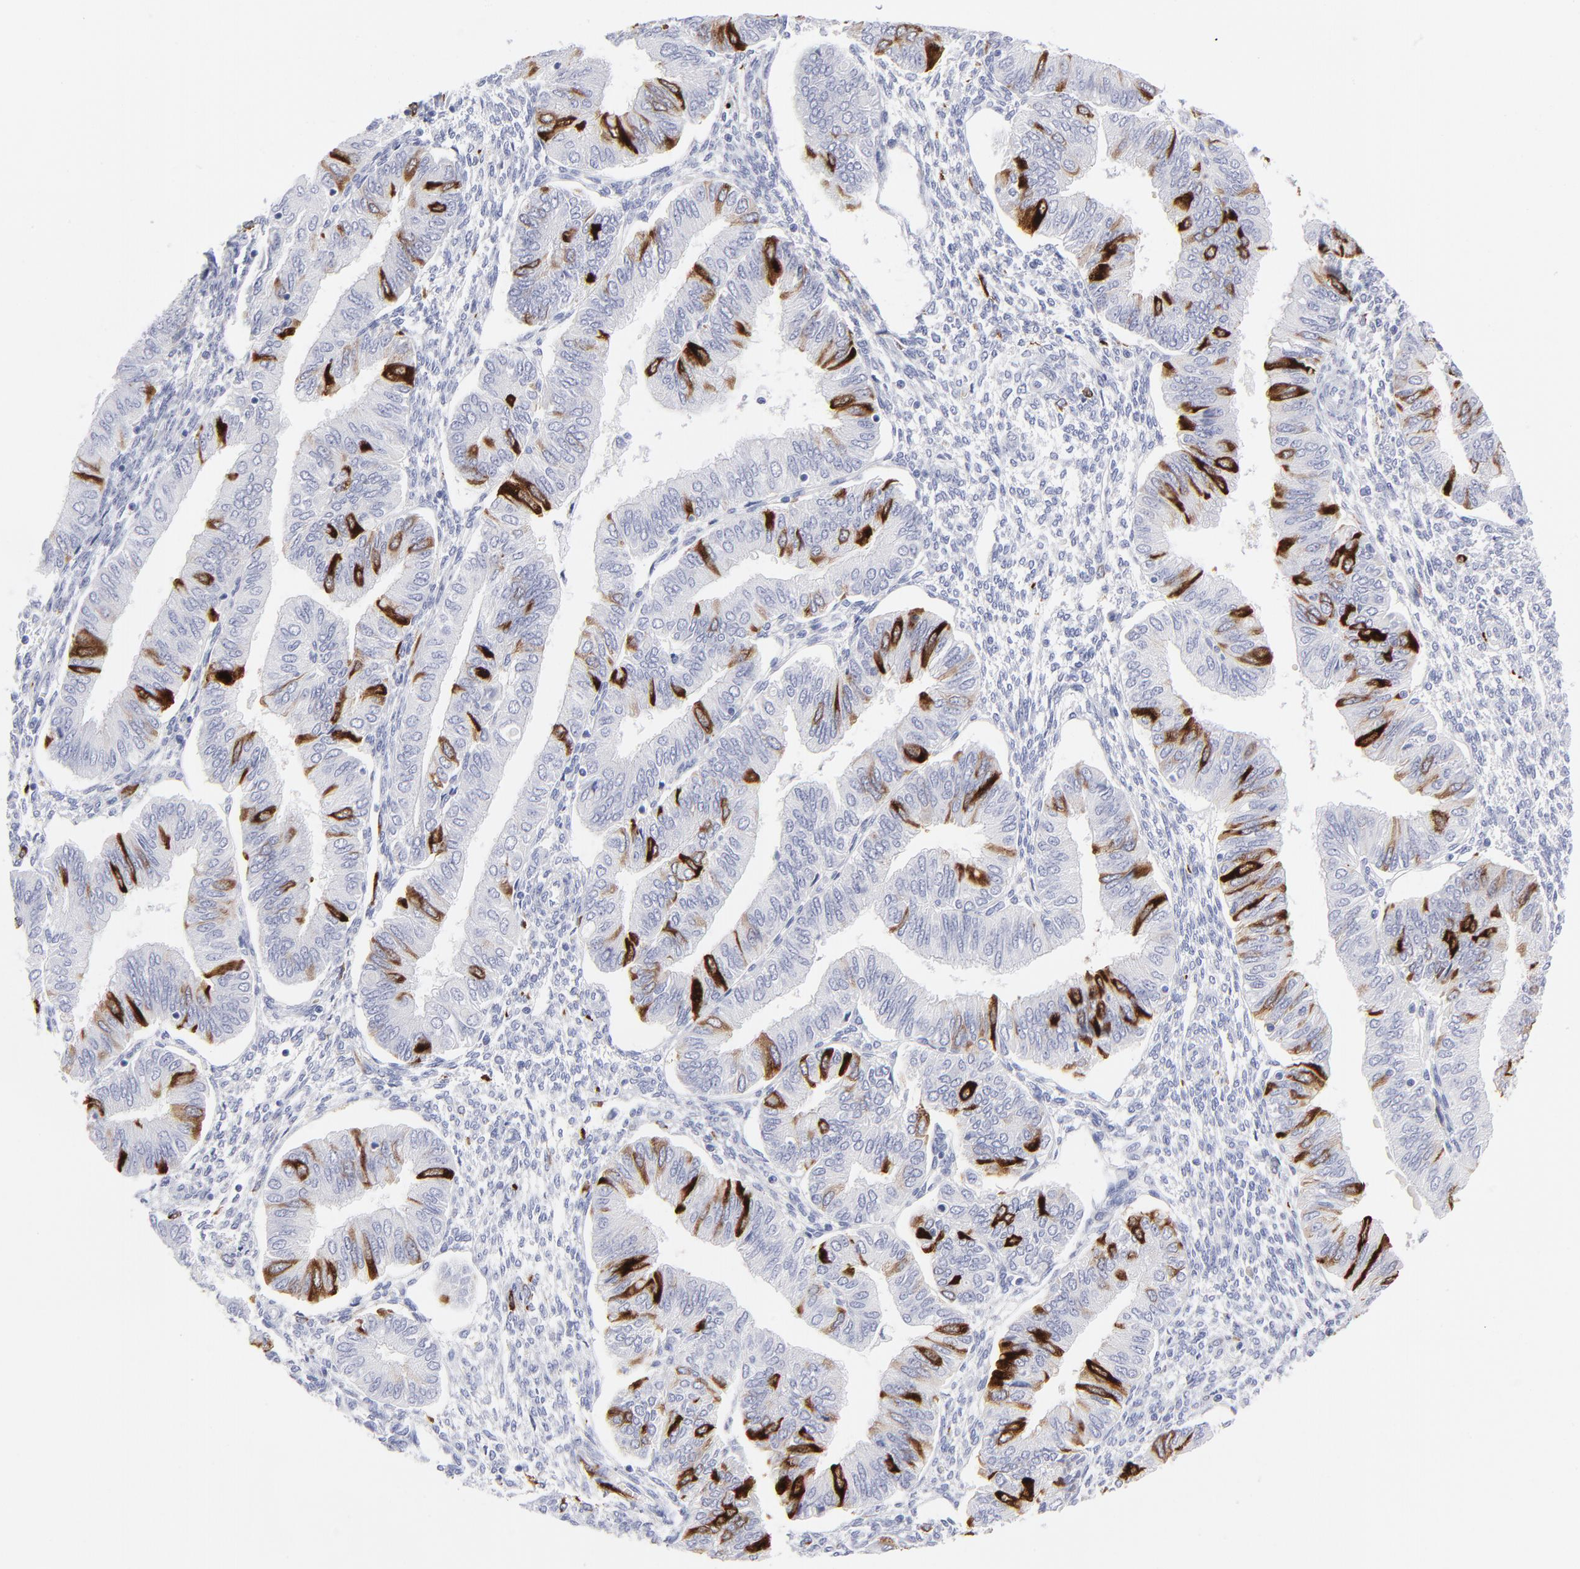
{"staining": {"intensity": "strong", "quantity": "<25%", "location": "cytoplasmic/membranous"}, "tissue": "endometrial cancer", "cell_type": "Tumor cells", "image_type": "cancer", "snomed": [{"axis": "morphology", "description": "Adenocarcinoma, NOS"}, {"axis": "topography", "description": "Endometrium"}], "caption": "High-magnification brightfield microscopy of endometrial cancer stained with DAB (3,3'-diaminobenzidine) (brown) and counterstained with hematoxylin (blue). tumor cells exhibit strong cytoplasmic/membranous expression is seen in approximately<25% of cells.", "gene": "CCNB1", "patient": {"sex": "female", "age": 51}}